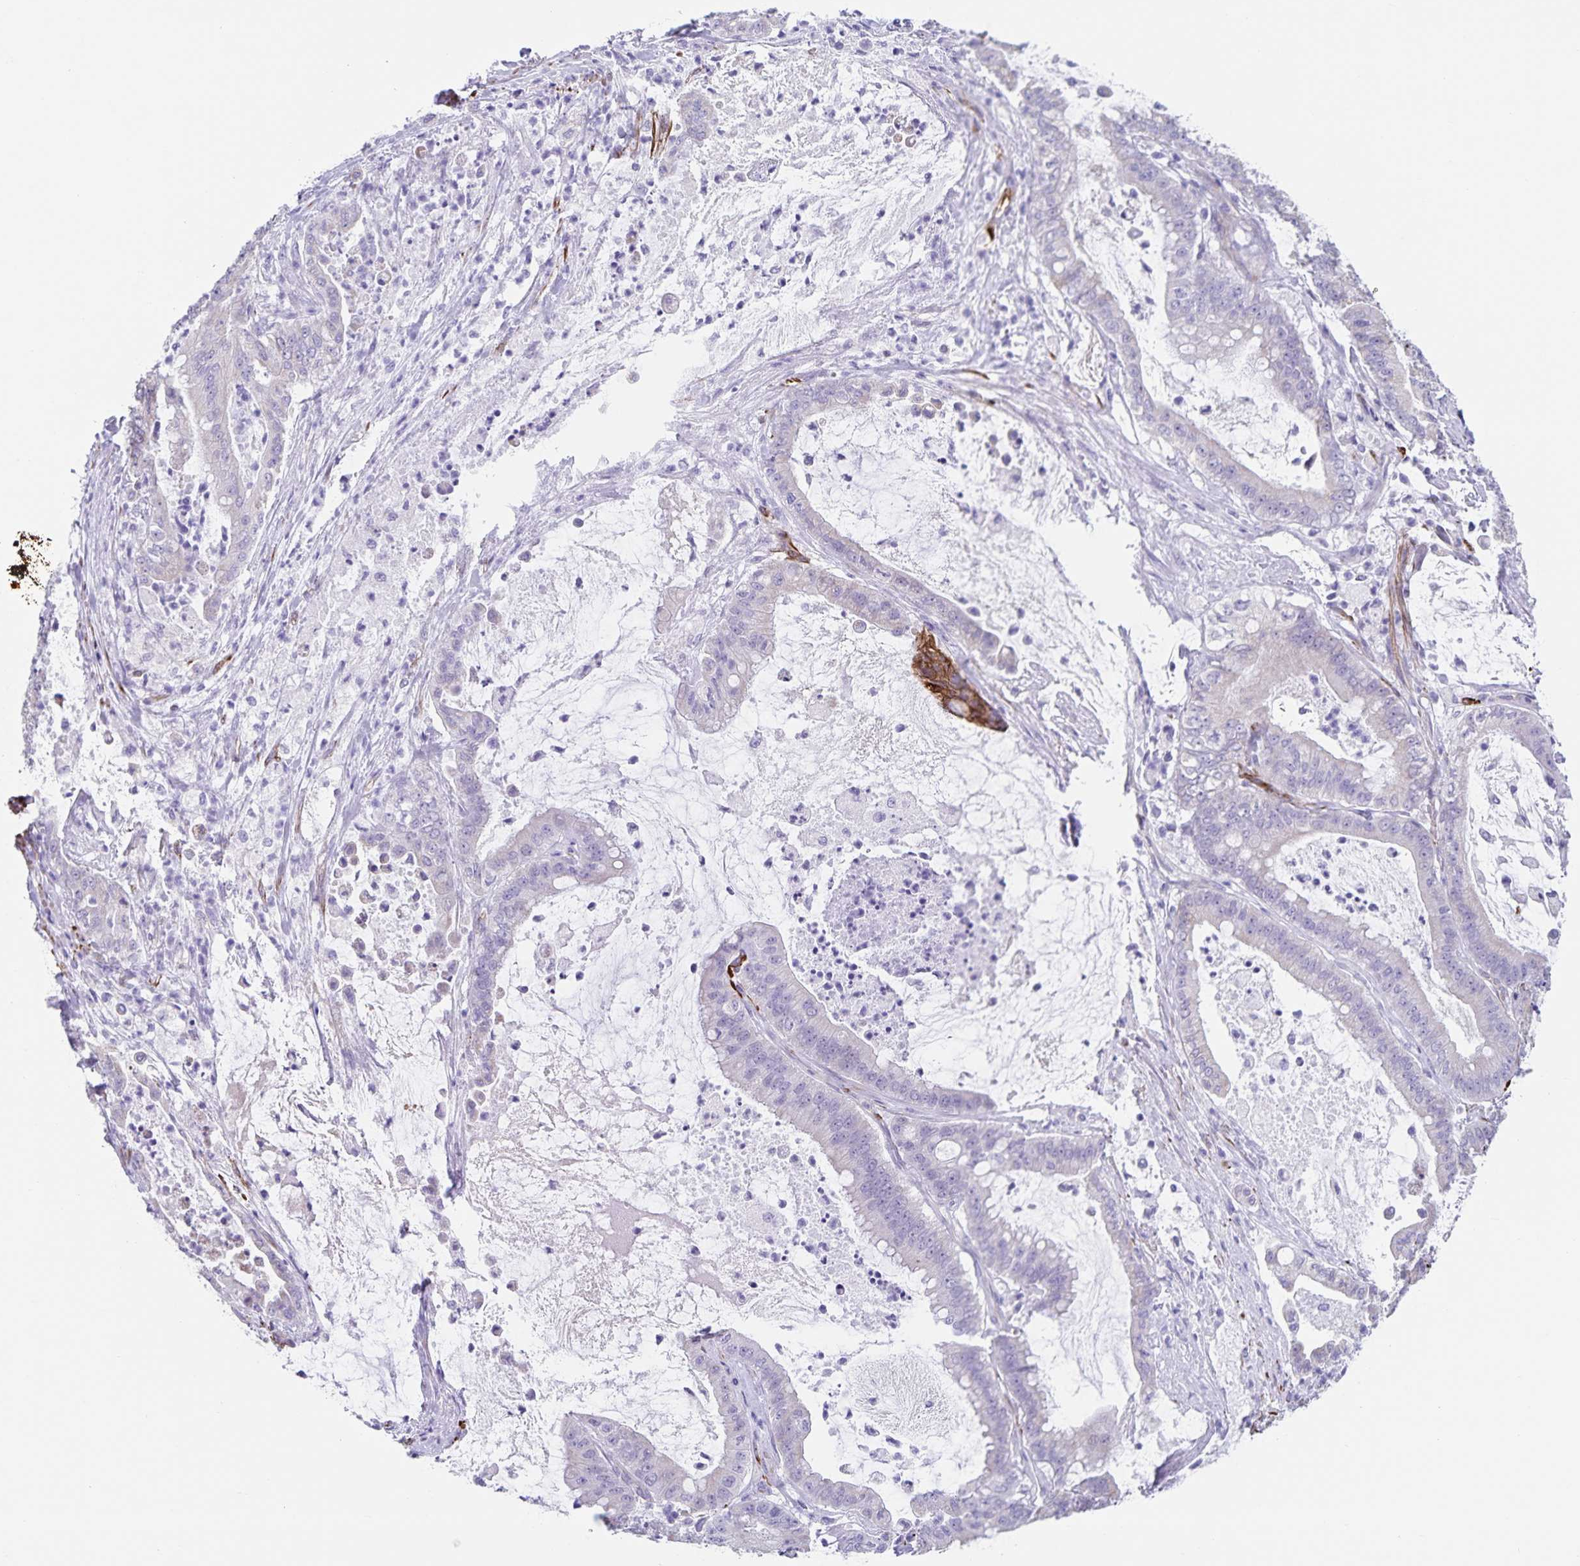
{"staining": {"intensity": "negative", "quantity": "none", "location": "none"}, "tissue": "pancreatic cancer", "cell_type": "Tumor cells", "image_type": "cancer", "snomed": [{"axis": "morphology", "description": "Adenocarcinoma, NOS"}, {"axis": "topography", "description": "Pancreas"}], "caption": "IHC histopathology image of neoplastic tissue: pancreatic cancer (adenocarcinoma) stained with DAB (3,3'-diaminobenzidine) displays no significant protein staining in tumor cells. The staining is performed using DAB (3,3'-diaminobenzidine) brown chromogen with nuclei counter-stained in using hematoxylin.", "gene": "SYNM", "patient": {"sex": "male", "age": 71}}